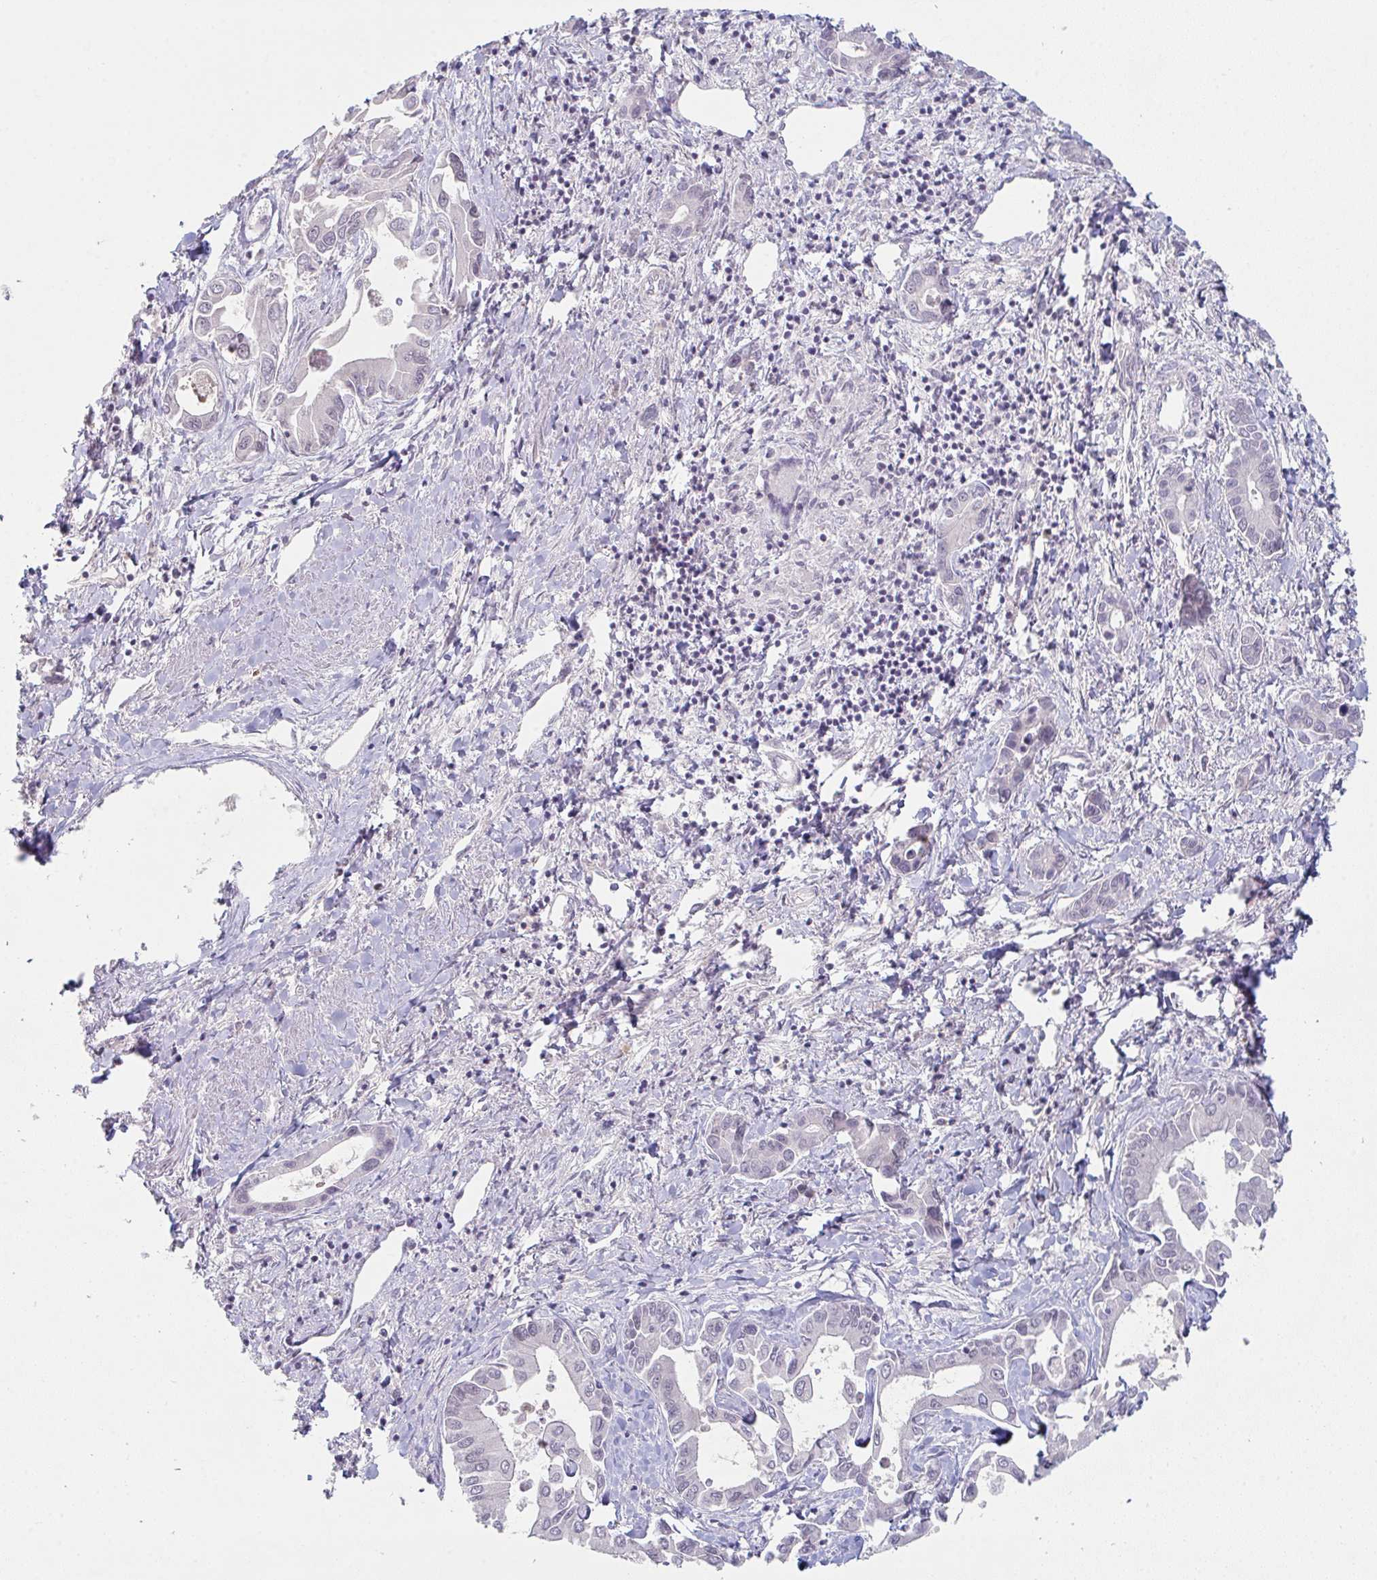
{"staining": {"intensity": "negative", "quantity": "none", "location": "none"}, "tissue": "liver cancer", "cell_type": "Tumor cells", "image_type": "cancer", "snomed": [{"axis": "morphology", "description": "Cholangiocarcinoma"}, {"axis": "topography", "description": "Liver"}], "caption": "IHC photomicrograph of liver cholangiocarcinoma stained for a protein (brown), which displays no positivity in tumor cells.", "gene": "ZNF214", "patient": {"sex": "male", "age": 66}}